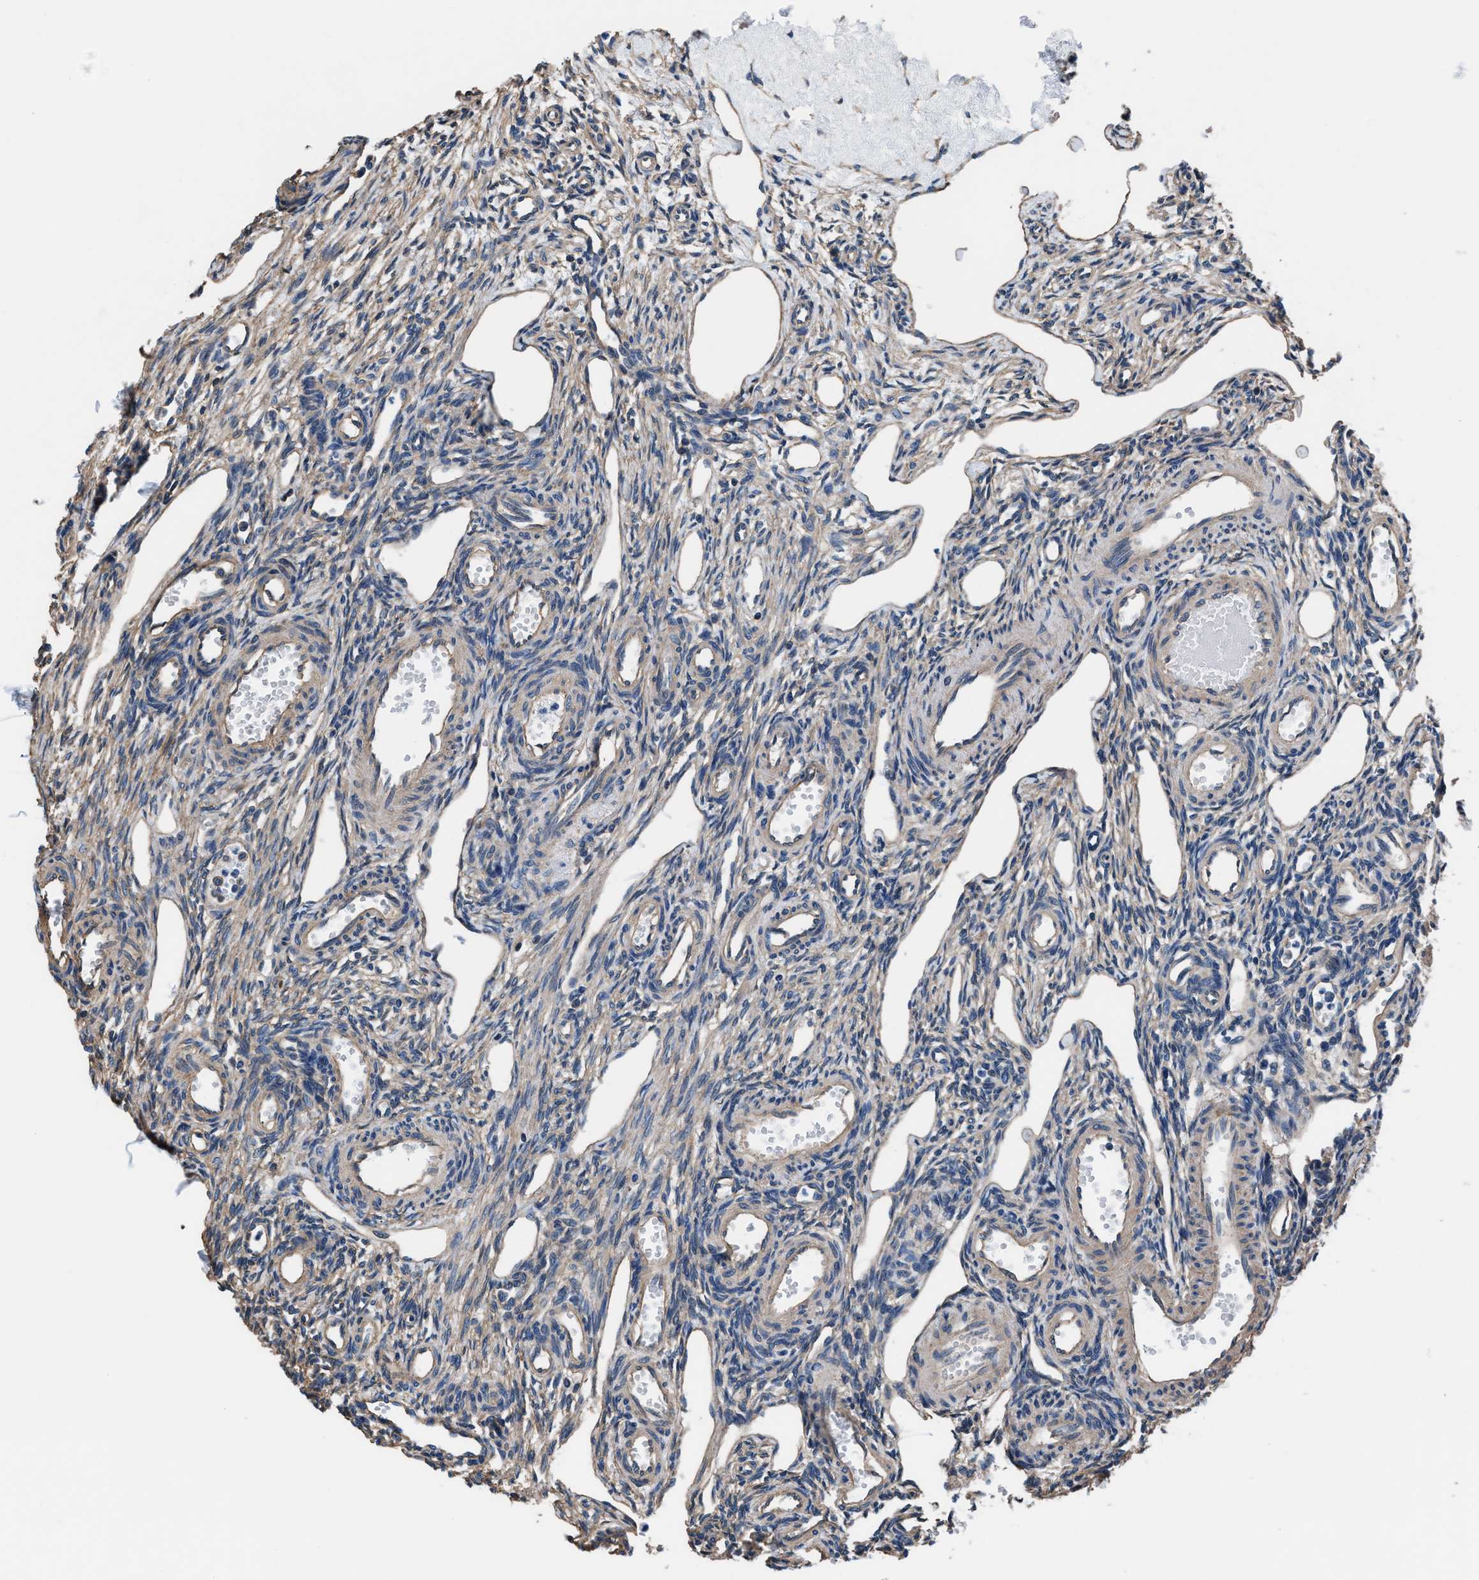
{"staining": {"intensity": "weak", "quantity": "25%-75%", "location": "cytoplasmic/membranous"}, "tissue": "ovary", "cell_type": "Ovarian stroma cells", "image_type": "normal", "snomed": [{"axis": "morphology", "description": "Normal tissue, NOS"}, {"axis": "topography", "description": "Ovary"}], "caption": "Unremarkable ovary was stained to show a protein in brown. There is low levels of weak cytoplasmic/membranous positivity in about 25%-75% of ovarian stroma cells. Using DAB (3,3'-diaminobenzidine) (brown) and hematoxylin (blue) stains, captured at high magnification using brightfield microscopy.", "gene": "NKTR", "patient": {"sex": "female", "age": 33}}